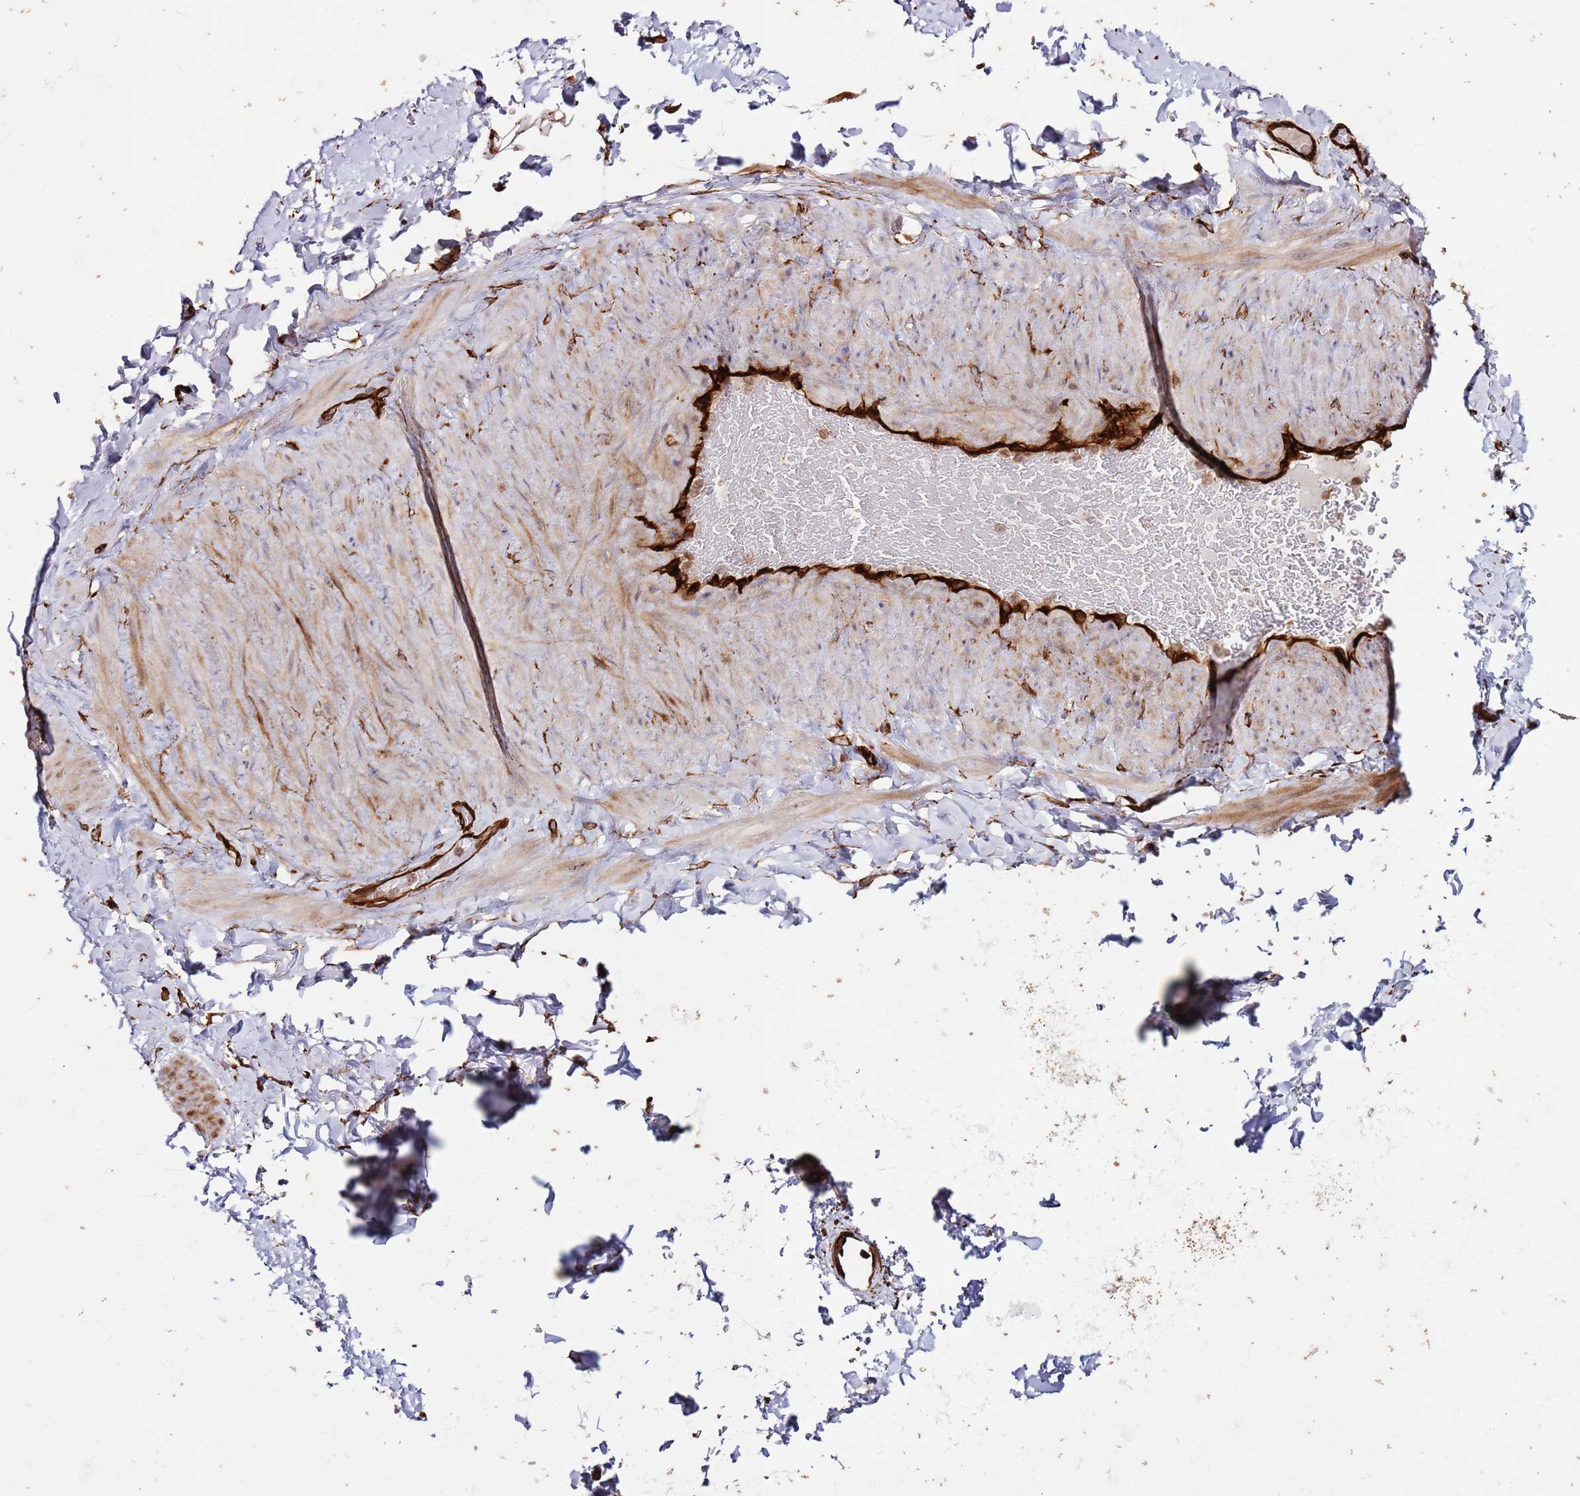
{"staining": {"intensity": "moderate", "quantity": ">75%", "location": "cytoplasmic/membranous"}, "tissue": "adipose tissue", "cell_type": "Adipocytes", "image_type": "normal", "snomed": [{"axis": "morphology", "description": "Normal tissue, NOS"}, {"axis": "topography", "description": "Soft tissue"}, {"axis": "topography", "description": "Vascular tissue"}], "caption": "Adipose tissue was stained to show a protein in brown. There is medium levels of moderate cytoplasmic/membranous staining in about >75% of adipocytes. The protein of interest is stained brown, and the nuclei are stained in blue (DAB IHC with brightfield microscopy, high magnification).", "gene": "MRGPRE", "patient": {"sex": "male", "age": 41}}